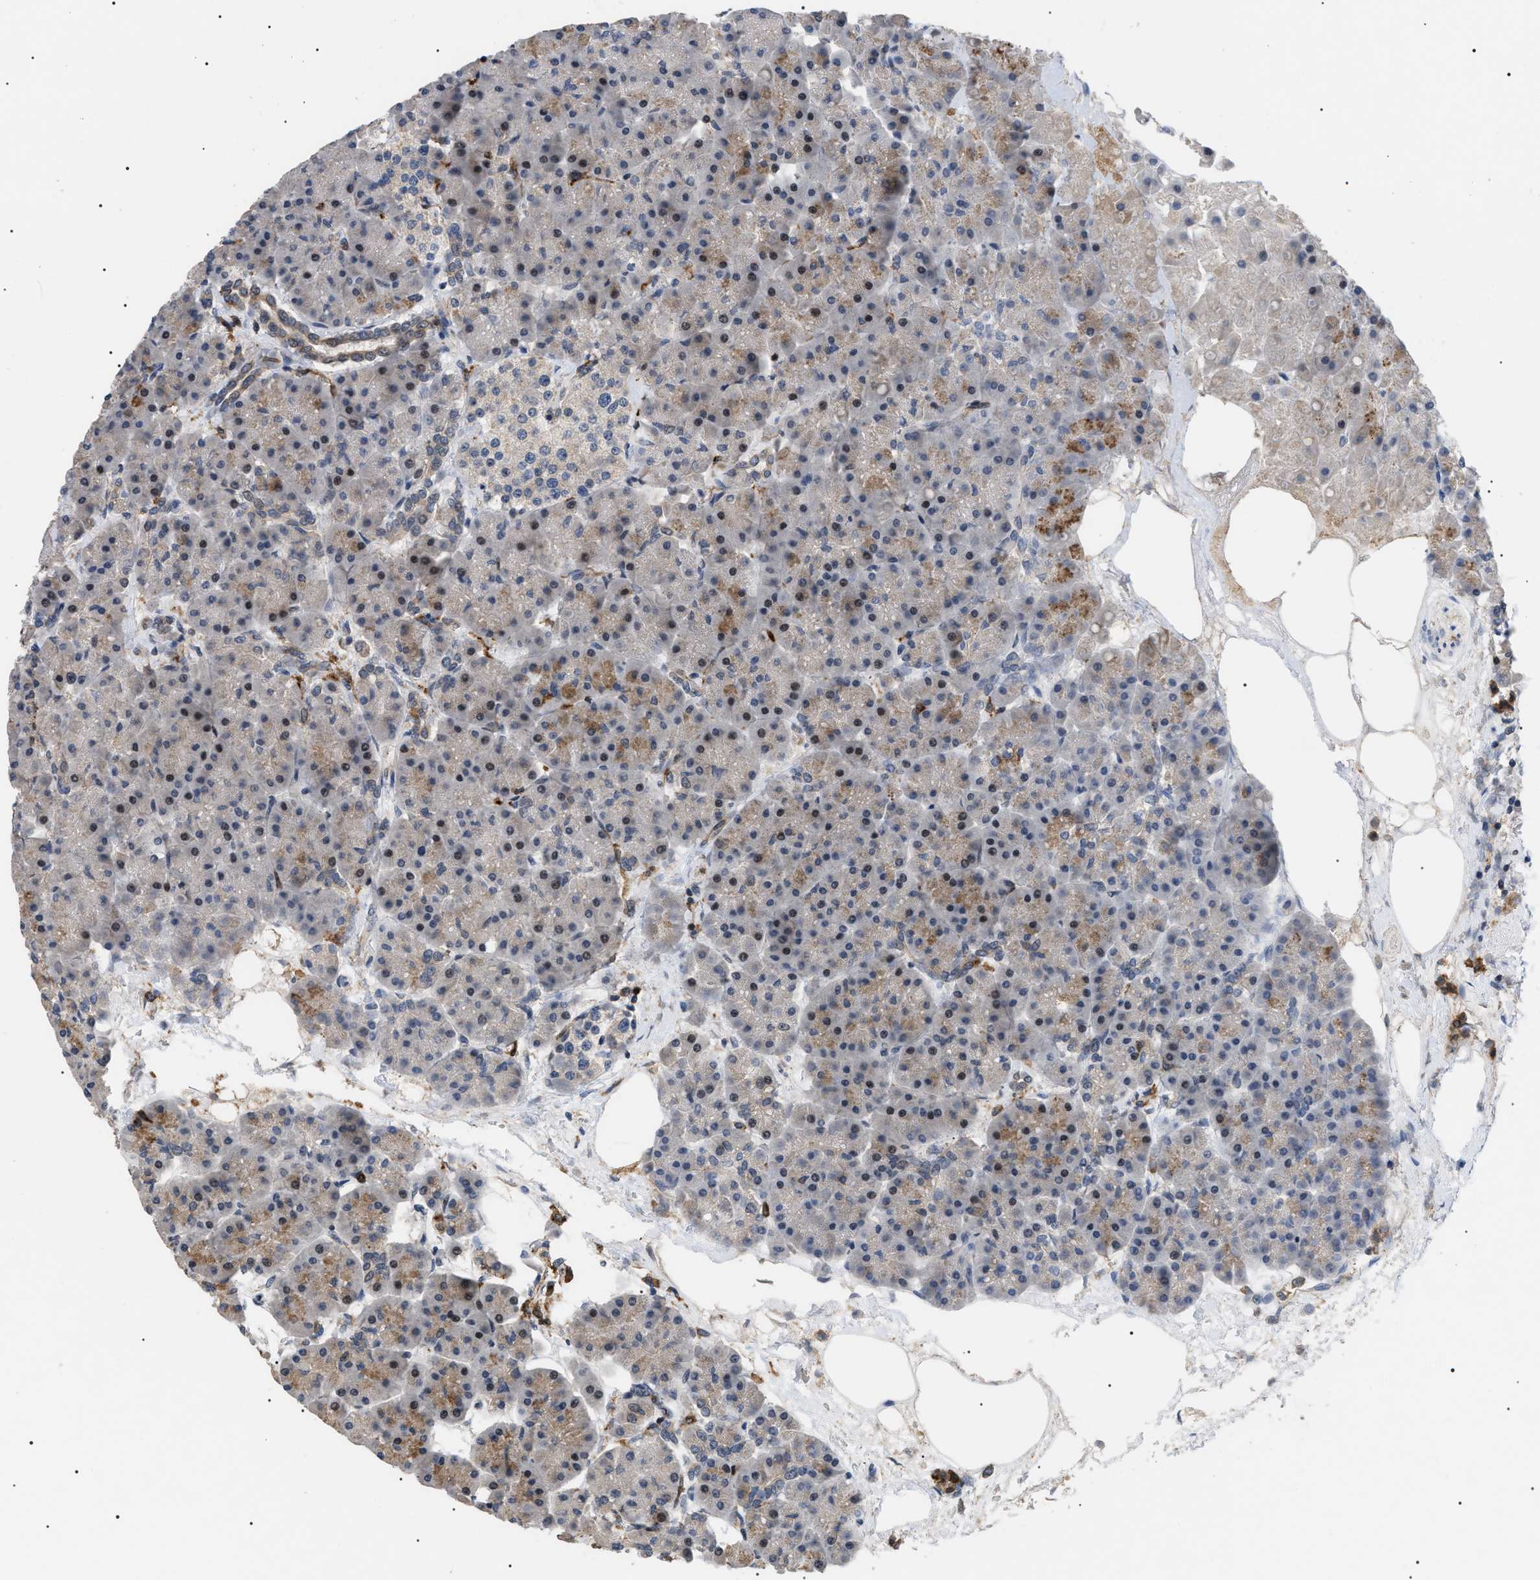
{"staining": {"intensity": "moderate", "quantity": ">75%", "location": "cytoplasmic/membranous"}, "tissue": "pancreas", "cell_type": "Exocrine glandular cells", "image_type": "normal", "snomed": [{"axis": "morphology", "description": "Normal tissue, NOS"}, {"axis": "topography", "description": "Pancreas"}], "caption": "Moderate cytoplasmic/membranous positivity is identified in approximately >75% of exocrine glandular cells in normal pancreas. Using DAB (3,3'-diaminobenzidine) (brown) and hematoxylin (blue) stains, captured at high magnification using brightfield microscopy.", "gene": "CD300A", "patient": {"sex": "female", "age": 70}}